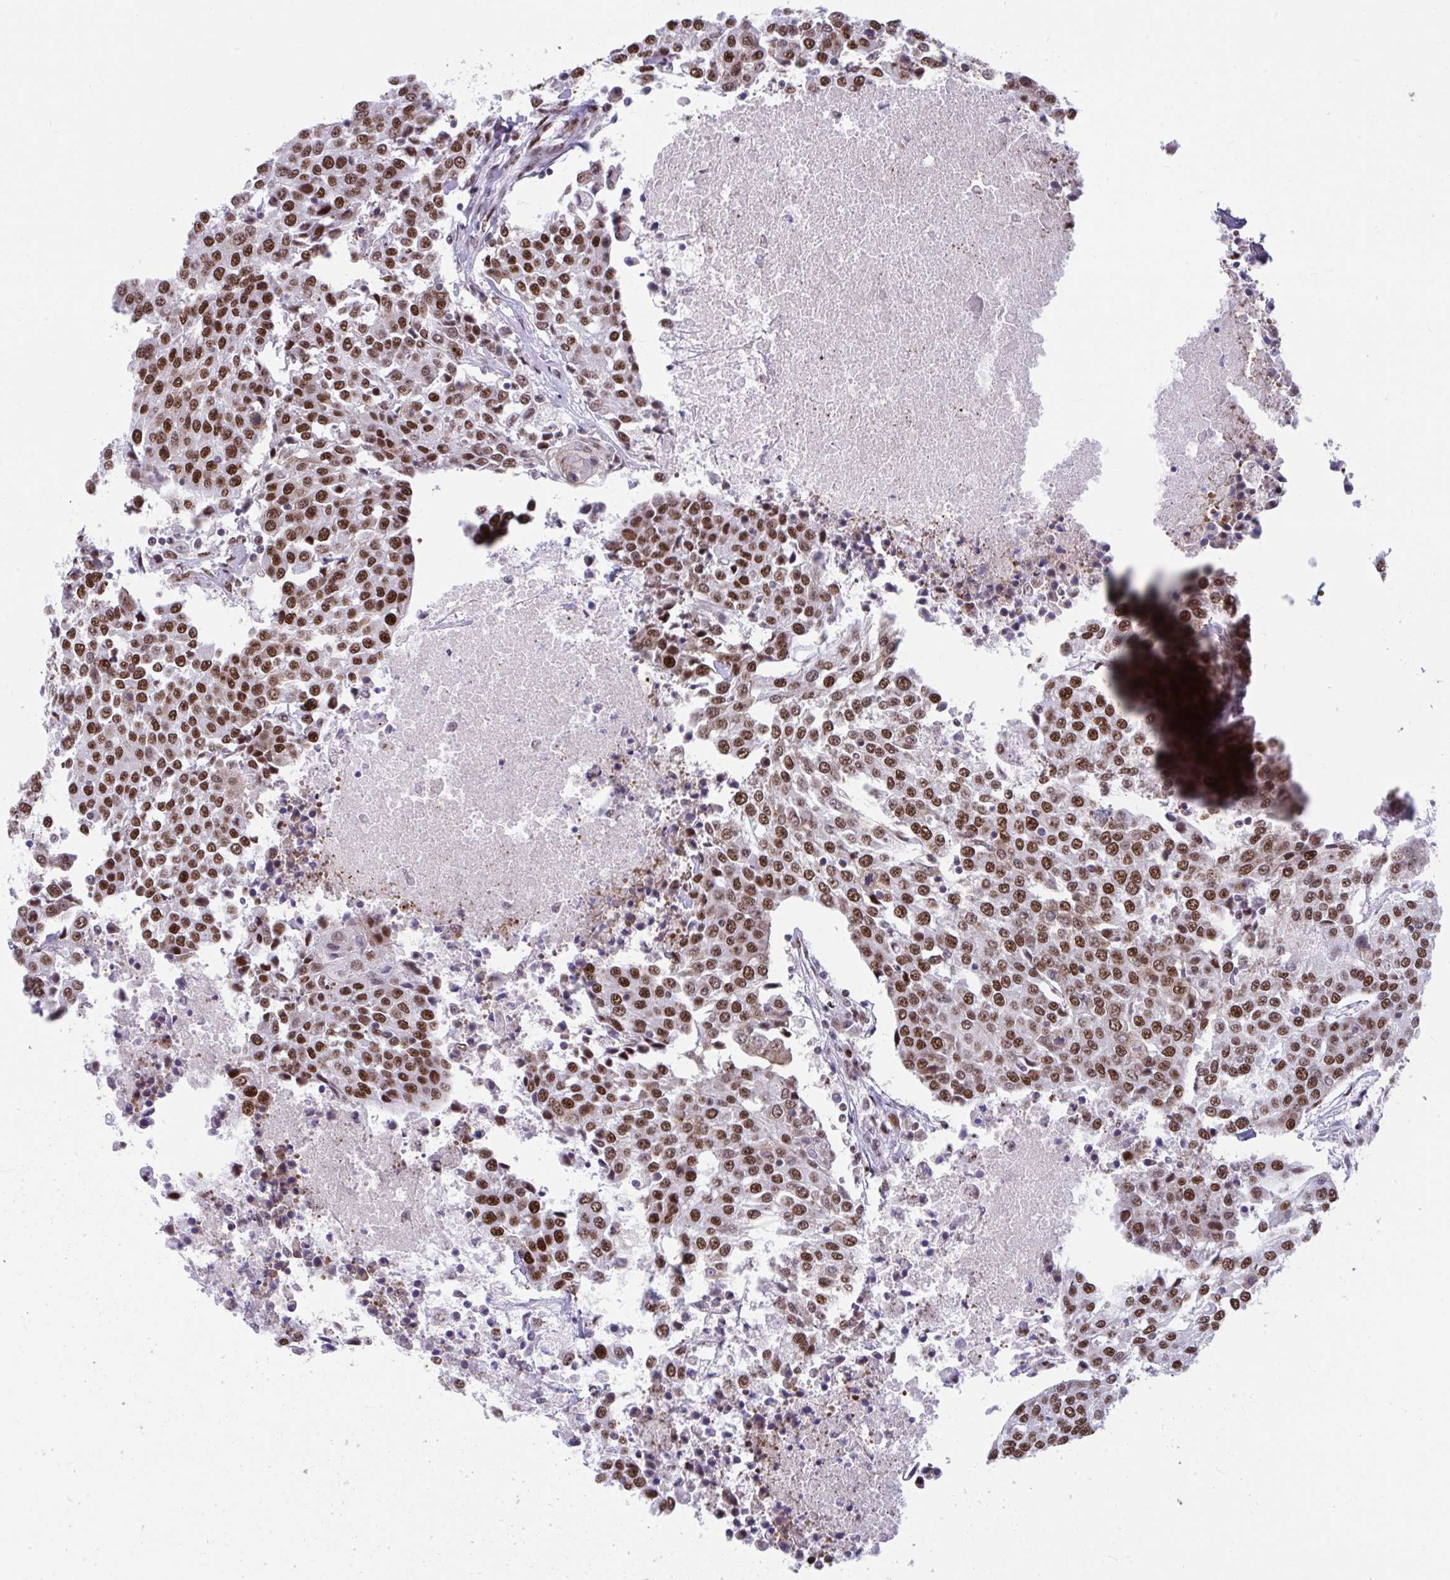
{"staining": {"intensity": "strong", "quantity": ">75%", "location": "nuclear"}, "tissue": "urothelial cancer", "cell_type": "Tumor cells", "image_type": "cancer", "snomed": [{"axis": "morphology", "description": "Urothelial carcinoma, High grade"}, {"axis": "topography", "description": "Urinary bladder"}], "caption": "Immunohistochemical staining of high-grade urothelial carcinoma demonstrates high levels of strong nuclear staining in approximately >75% of tumor cells.", "gene": "SLC35C2", "patient": {"sex": "female", "age": 85}}